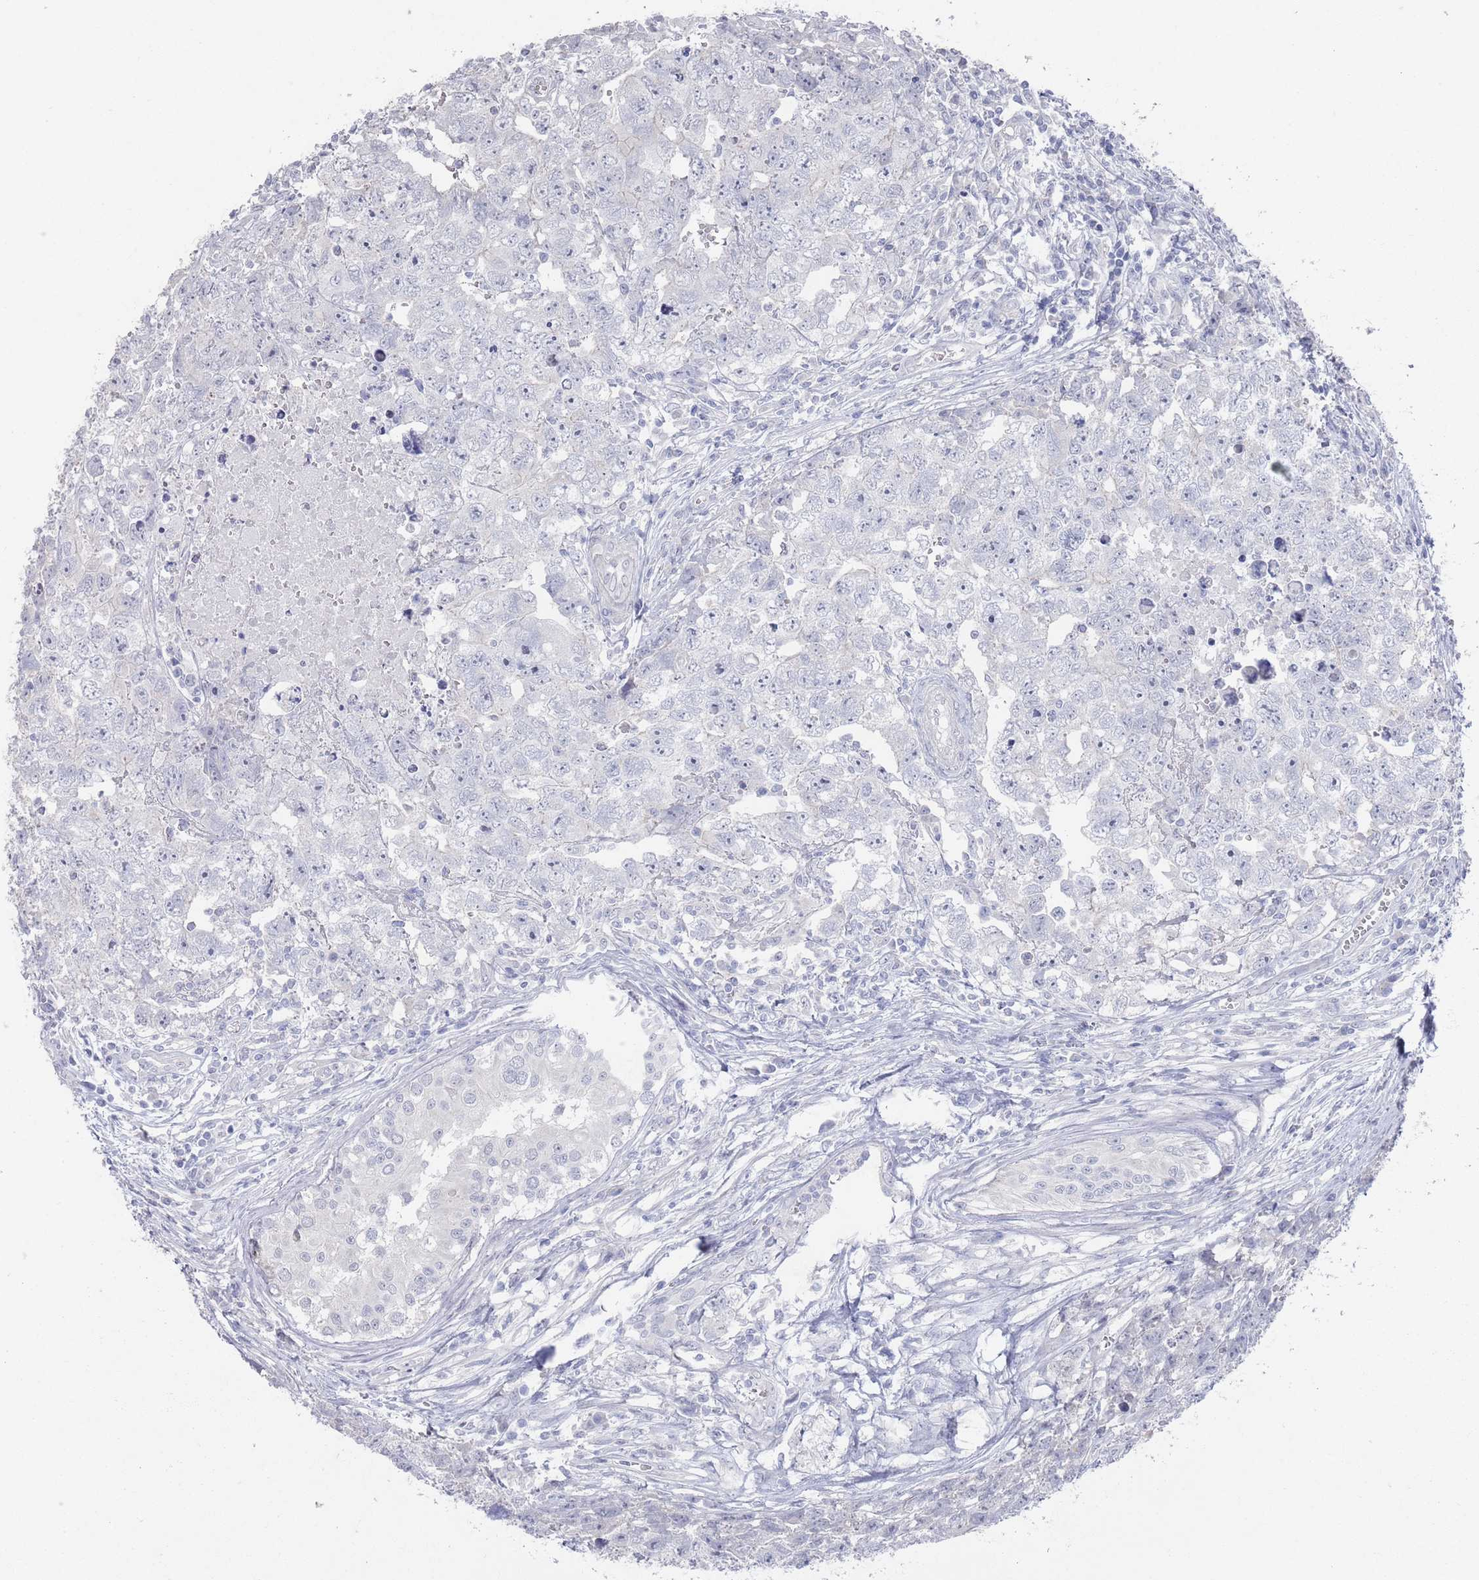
{"staining": {"intensity": "negative", "quantity": "none", "location": "none"}, "tissue": "testis cancer", "cell_type": "Tumor cells", "image_type": "cancer", "snomed": [{"axis": "morphology", "description": "Carcinoma, Embryonal, NOS"}, {"axis": "topography", "description": "Testis"}], "caption": "This histopathology image is of testis embryonal carcinoma stained with immunohistochemistry to label a protein in brown with the nuclei are counter-stained blue. There is no staining in tumor cells.", "gene": "PROM2", "patient": {"sex": "male", "age": 22}}